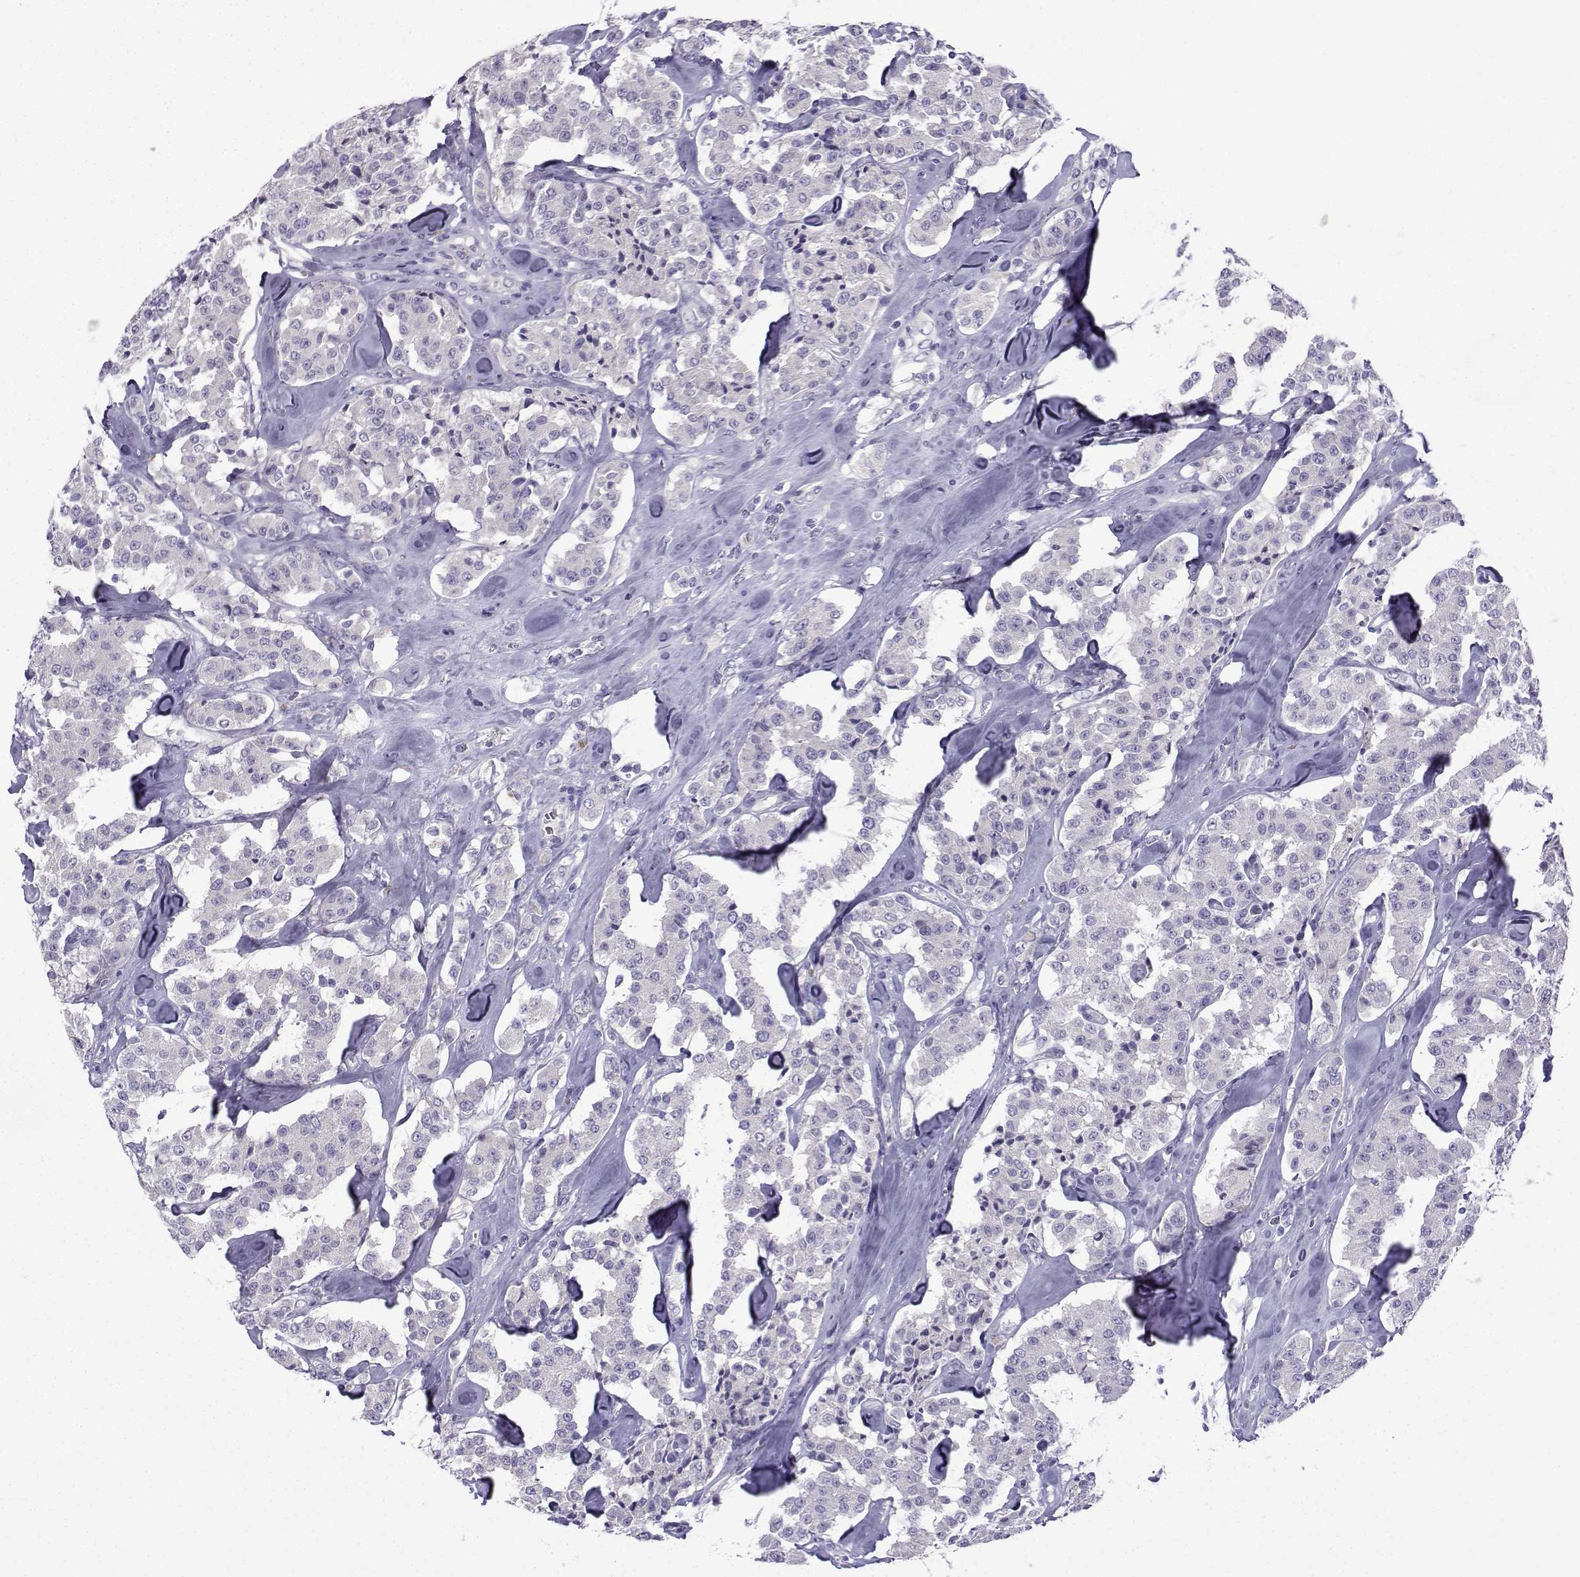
{"staining": {"intensity": "negative", "quantity": "none", "location": "none"}, "tissue": "carcinoid", "cell_type": "Tumor cells", "image_type": "cancer", "snomed": [{"axis": "morphology", "description": "Carcinoid, malignant, NOS"}, {"axis": "topography", "description": "Pancreas"}], "caption": "This micrograph is of carcinoid stained with immunohistochemistry to label a protein in brown with the nuclei are counter-stained blue. There is no positivity in tumor cells.", "gene": "SPACA7", "patient": {"sex": "male", "age": 41}}